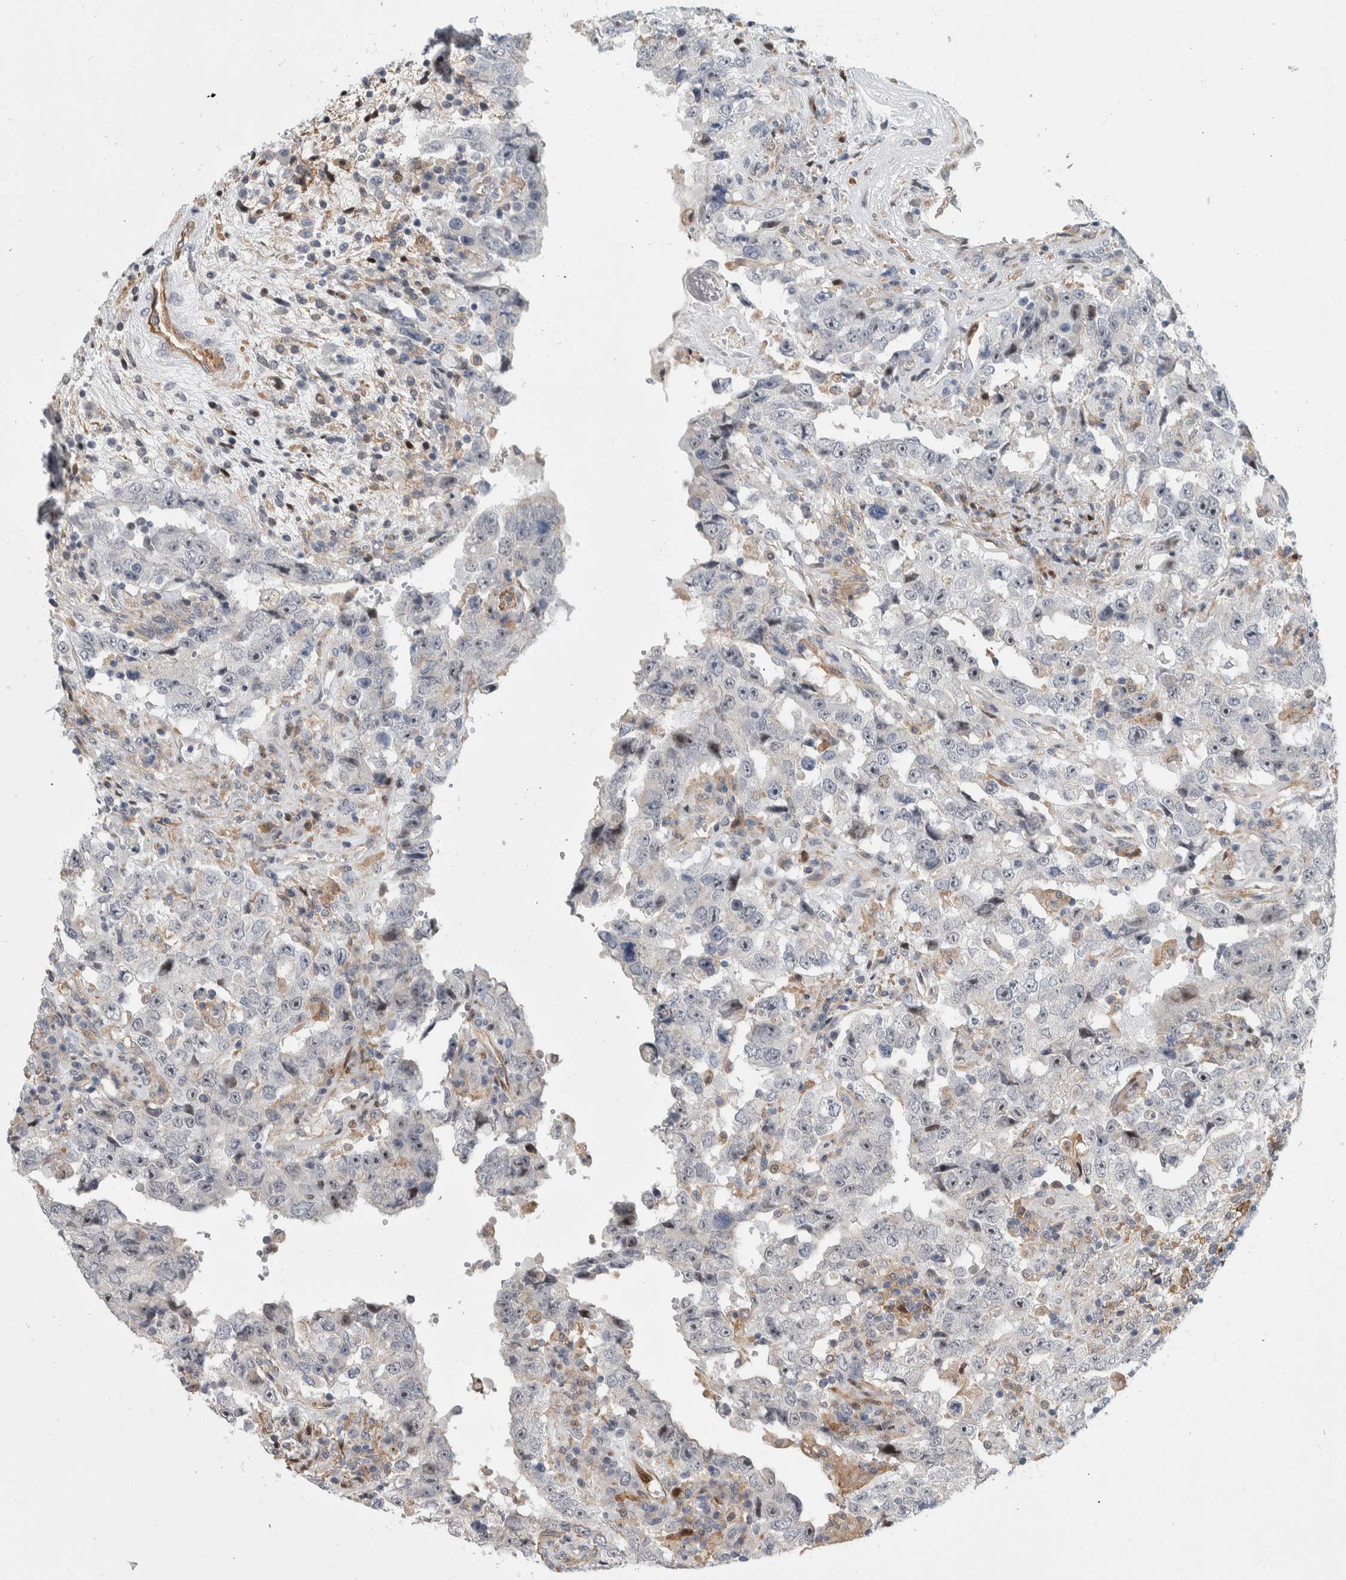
{"staining": {"intensity": "weak", "quantity": "<25%", "location": "nuclear"}, "tissue": "testis cancer", "cell_type": "Tumor cells", "image_type": "cancer", "snomed": [{"axis": "morphology", "description": "Carcinoma, Embryonal, NOS"}, {"axis": "topography", "description": "Testis"}], "caption": "Photomicrograph shows no significant protein positivity in tumor cells of testis cancer.", "gene": "MSL1", "patient": {"sex": "male", "age": 26}}